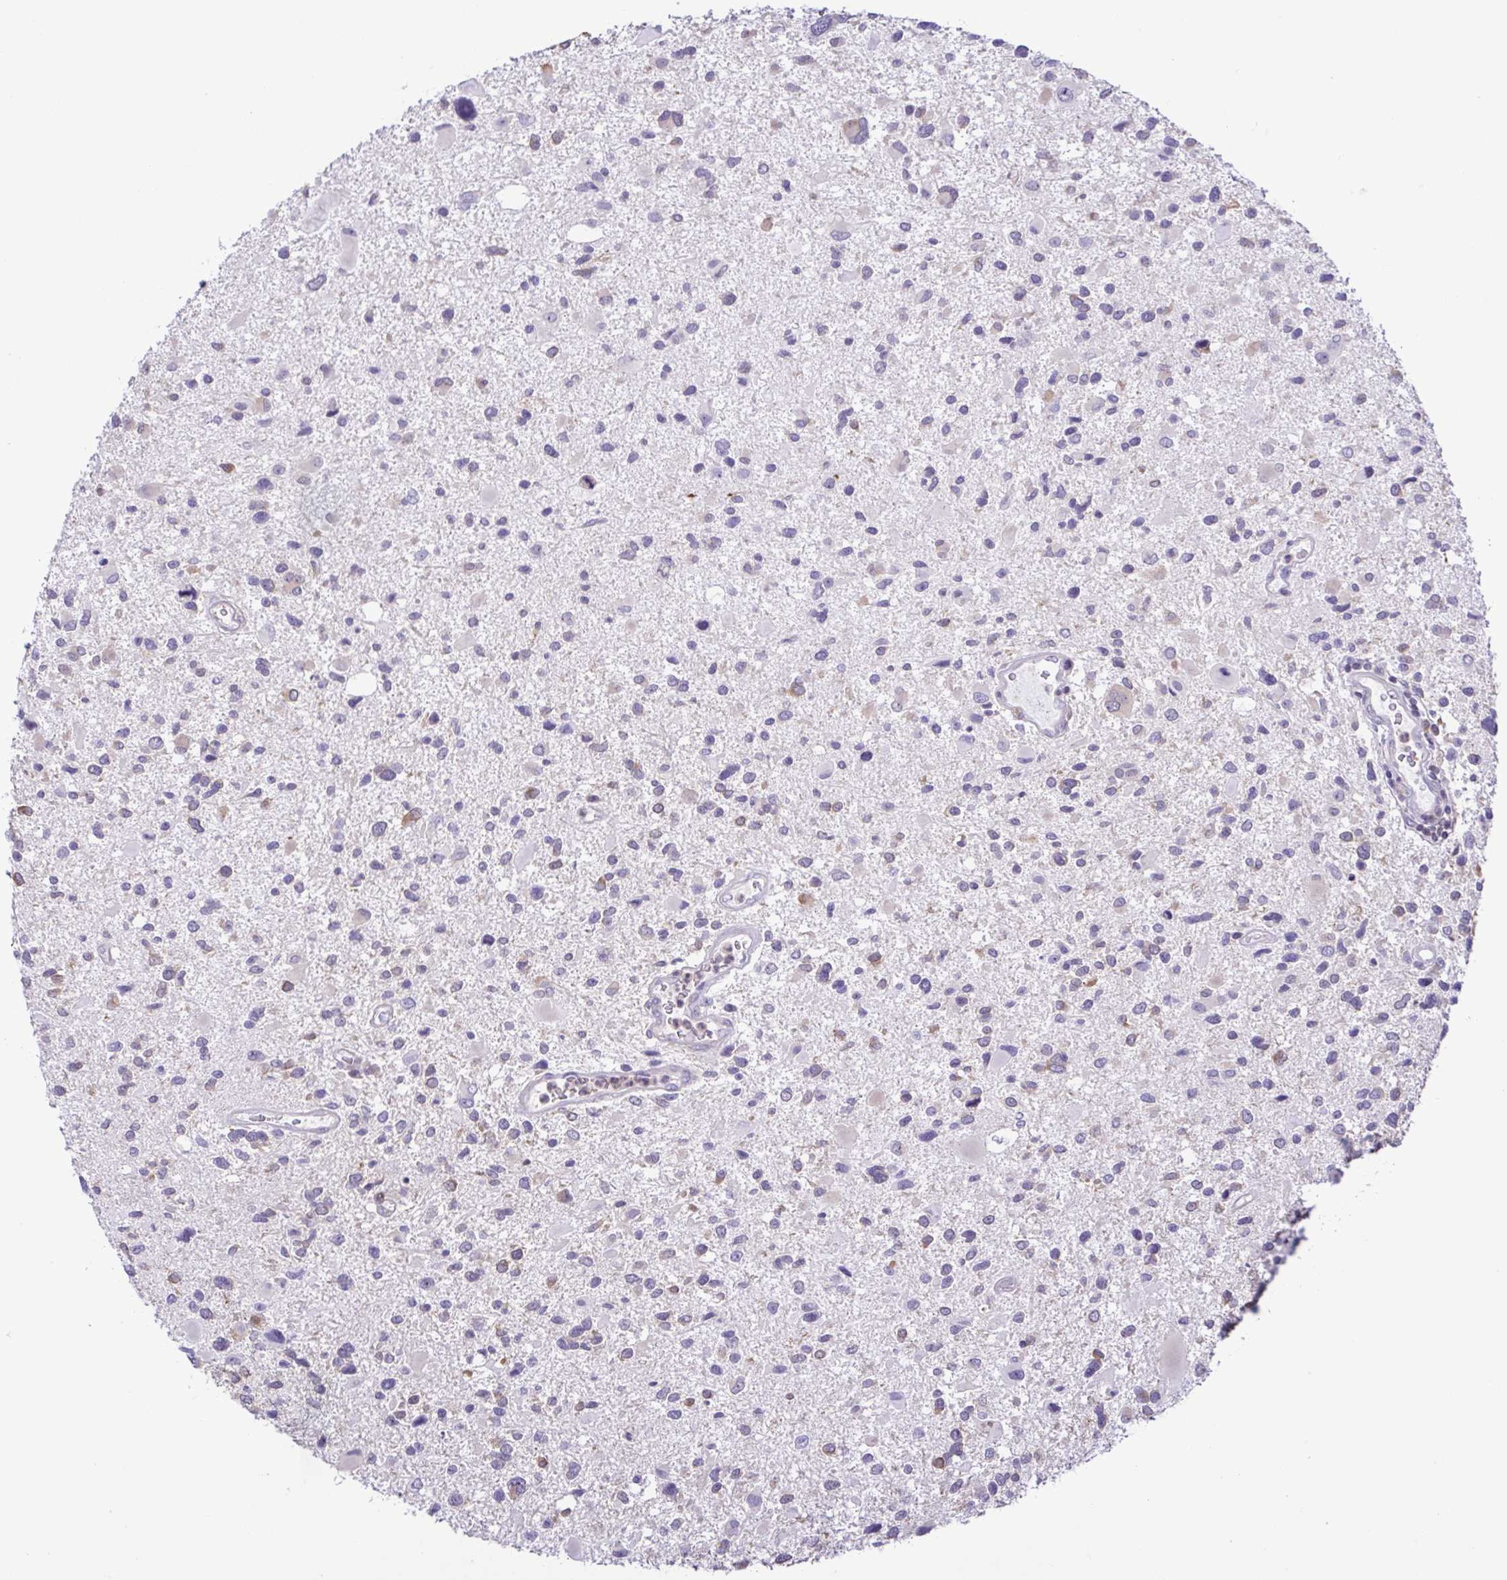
{"staining": {"intensity": "negative", "quantity": "none", "location": "none"}, "tissue": "glioma", "cell_type": "Tumor cells", "image_type": "cancer", "snomed": [{"axis": "morphology", "description": "Glioma, malignant, Low grade"}, {"axis": "topography", "description": "Brain"}], "caption": "DAB immunohistochemical staining of human glioma reveals no significant expression in tumor cells. (DAB immunohistochemistry visualized using brightfield microscopy, high magnification).", "gene": "CYP17A1", "patient": {"sex": "female", "age": 32}}